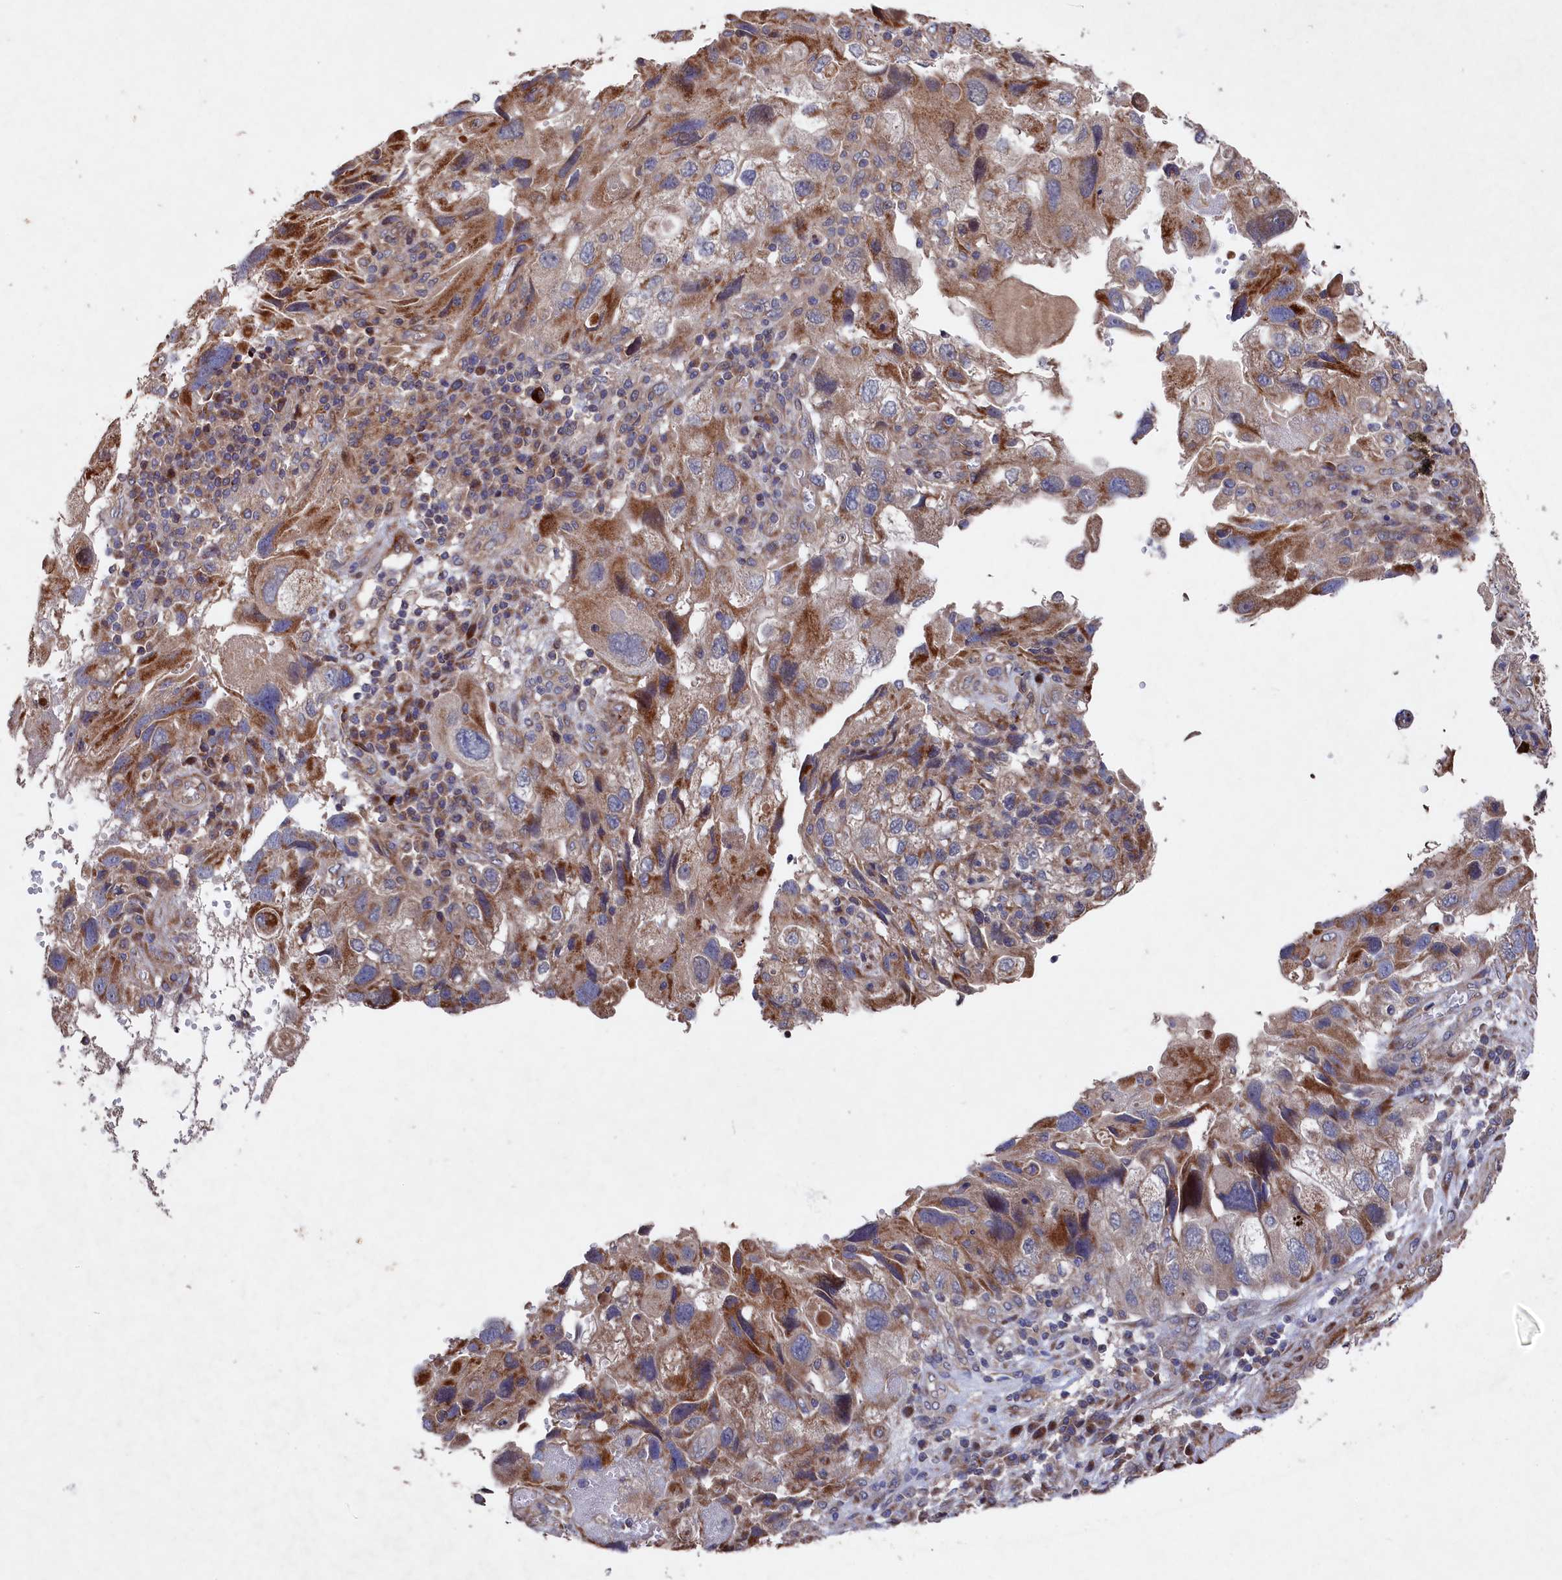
{"staining": {"intensity": "moderate", "quantity": ">75%", "location": "cytoplasmic/membranous"}, "tissue": "endometrial cancer", "cell_type": "Tumor cells", "image_type": "cancer", "snomed": [{"axis": "morphology", "description": "Adenocarcinoma, NOS"}, {"axis": "topography", "description": "Endometrium"}], "caption": "Protein expression analysis of human endometrial cancer reveals moderate cytoplasmic/membranous positivity in approximately >75% of tumor cells.", "gene": "SUPV3L1", "patient": {"sex": "female", "age": 49}}